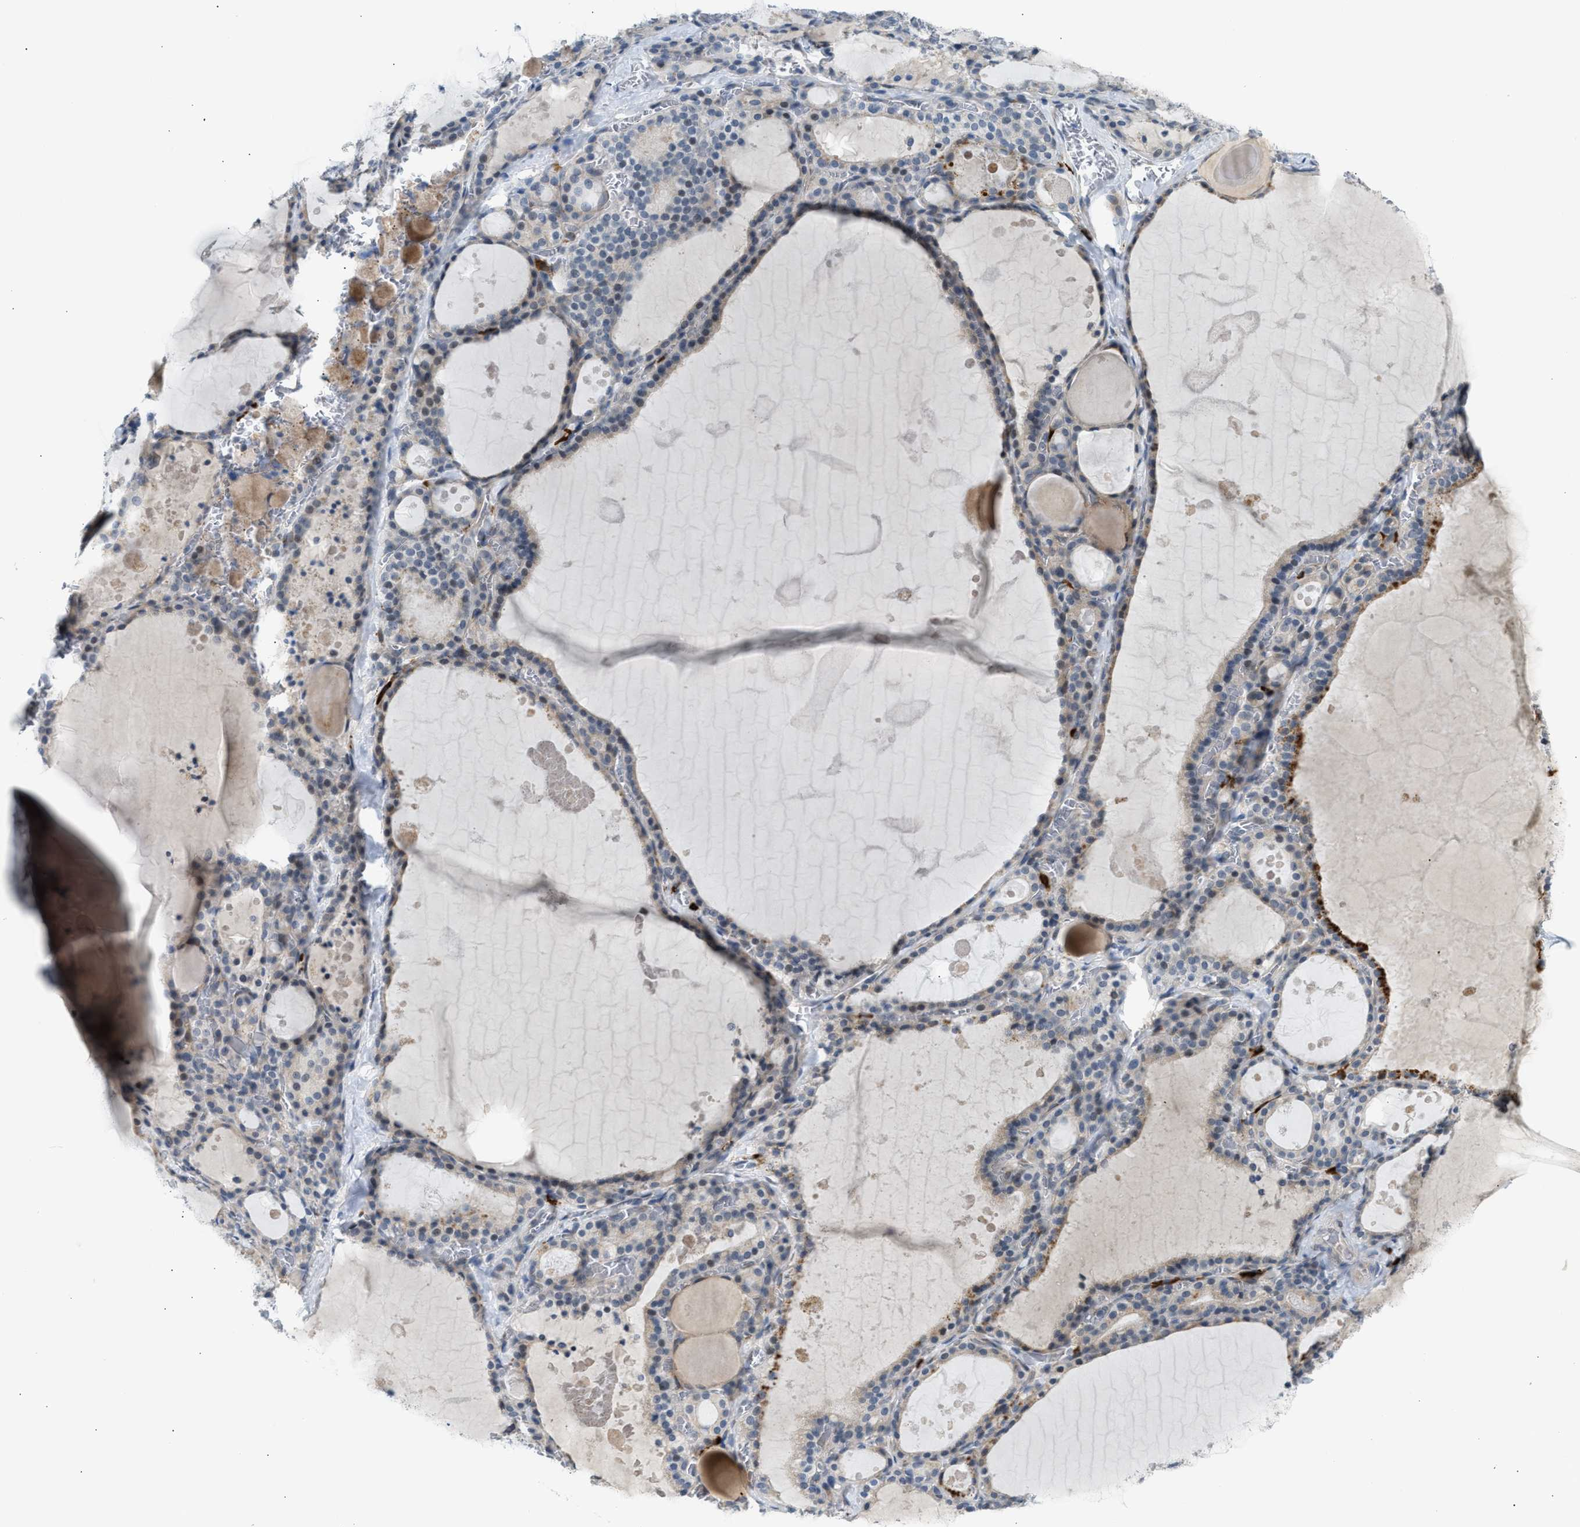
{"staining": {"intensity": "weak", "quantity": "25%-75%", "location": "cytoplasmic/membranous"}, "tissue": "thyroid gland", "cell_type": "Glandular cells", "image_type": "normal", "snomed": [{"axis": "morphology", "description": "Normal tissue, NOS"}, {"axis": "topography", "description": "Thyroid gland"}], "caption": "Immunohistochemical staining of normal thyroid gland shows weak cytoplasmic/membranous protein expression in about 25%-75% of glandular cells. The staining was performed using DAB (3,3'-diaminobenzidine), with brown indicating positive protein expression. Nuclei are stained blue with hematoxylin.", "gene": "KCNC2", "patient": {"sex": "male", "age": 56}}